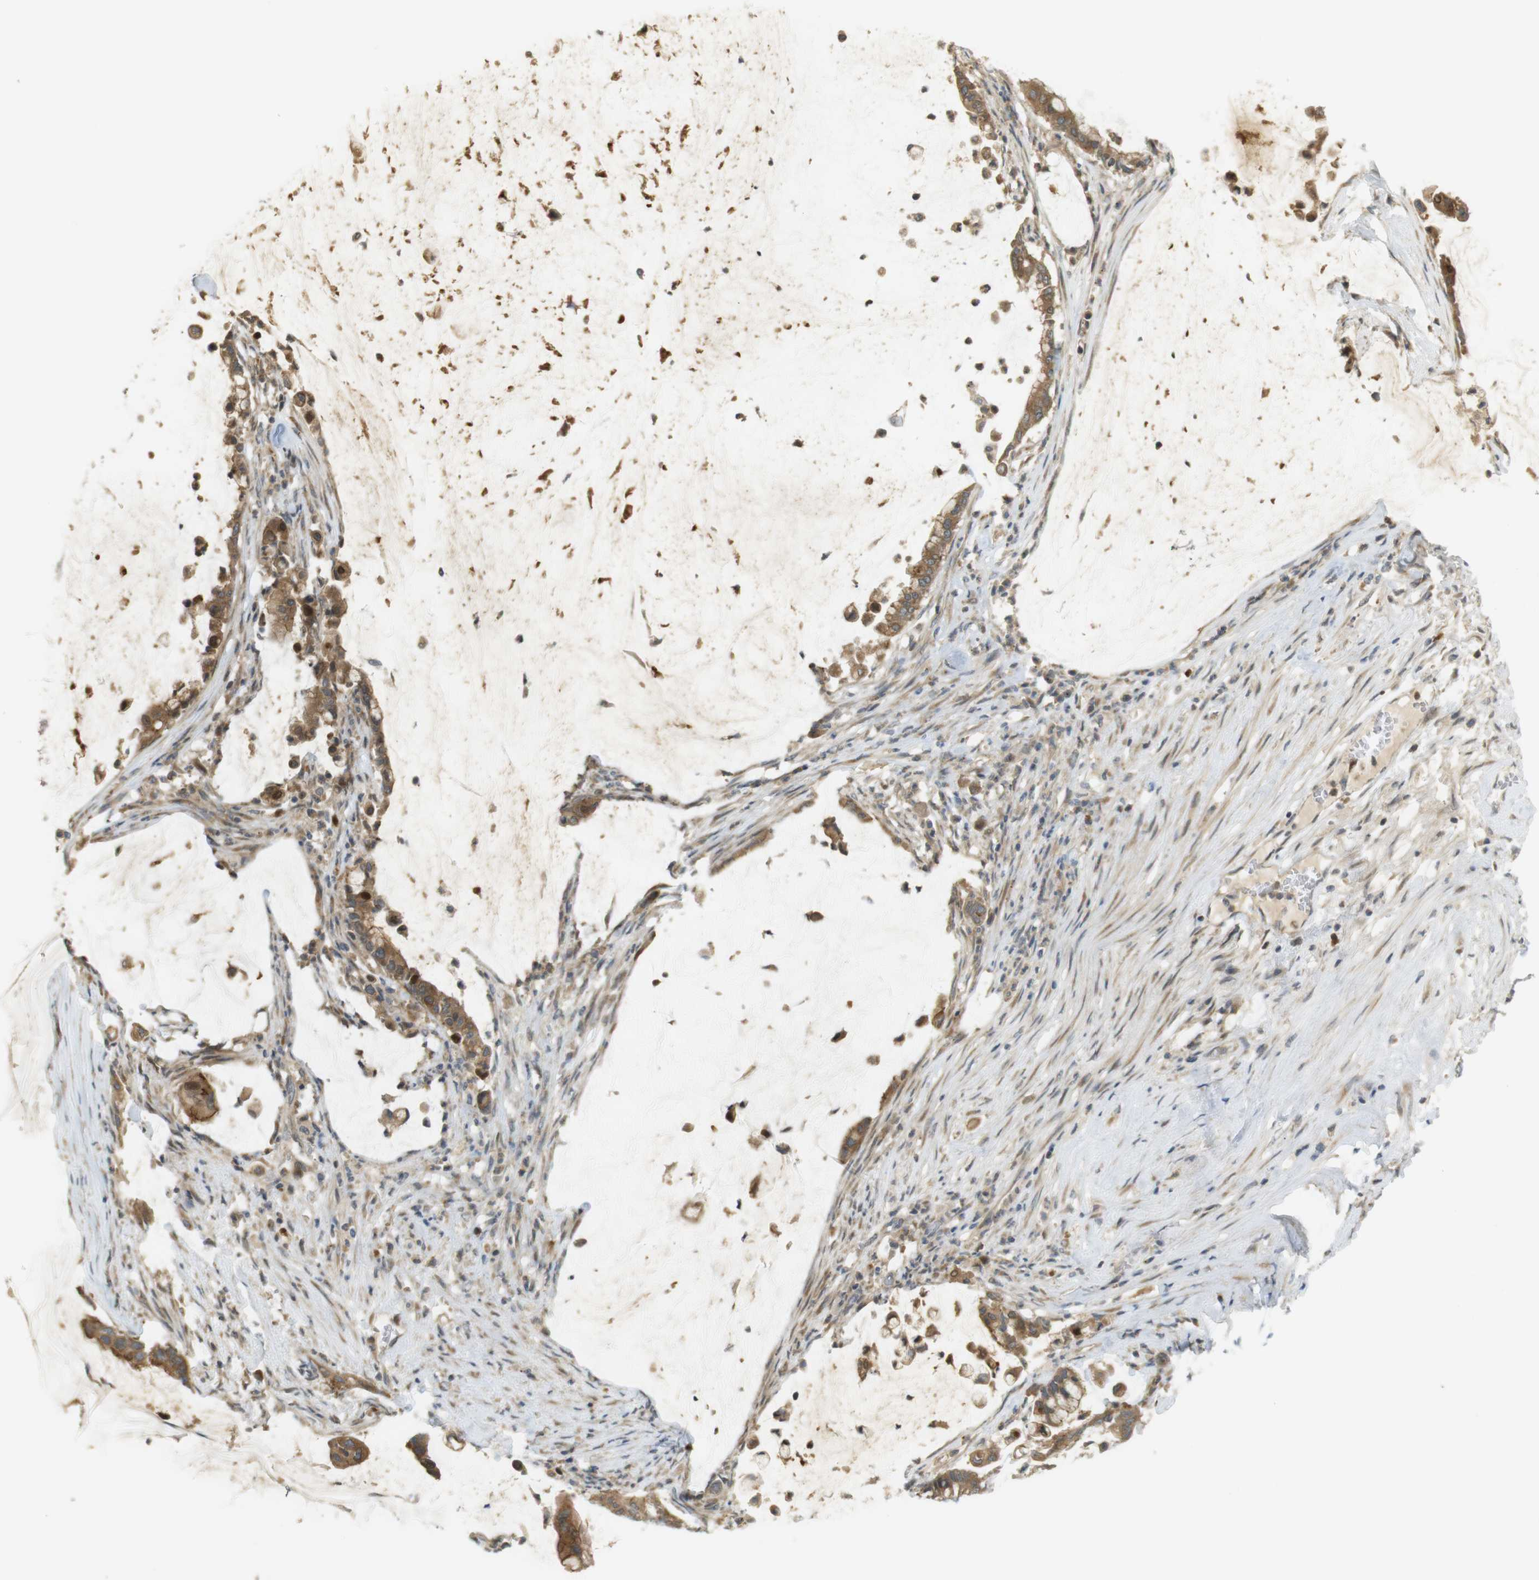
{"staining": {"intensity": "moderate", "quantity": ">75%", "location": "cytoplasmic/membranous"}, "tissue": "pancreatic cancer", "cell_type": "Tumor cells", "image_type": "cancer", "snomed": [{"axis": "morphology", "description": "Adenocarcinoma, NOS"}, {"axis": "topography", "description": "Pancreas"}], "caption": "Pancreatic cancer tissue demonstrates moderate cytoplasmic/membranous expression in approximately >75% of tumor cells, visualized by immunohistochemistry. (IHC, brightfield microscopy, high magnification).", "gene": "CLRN3", "patient": {"sex": "male", "age": 41}}